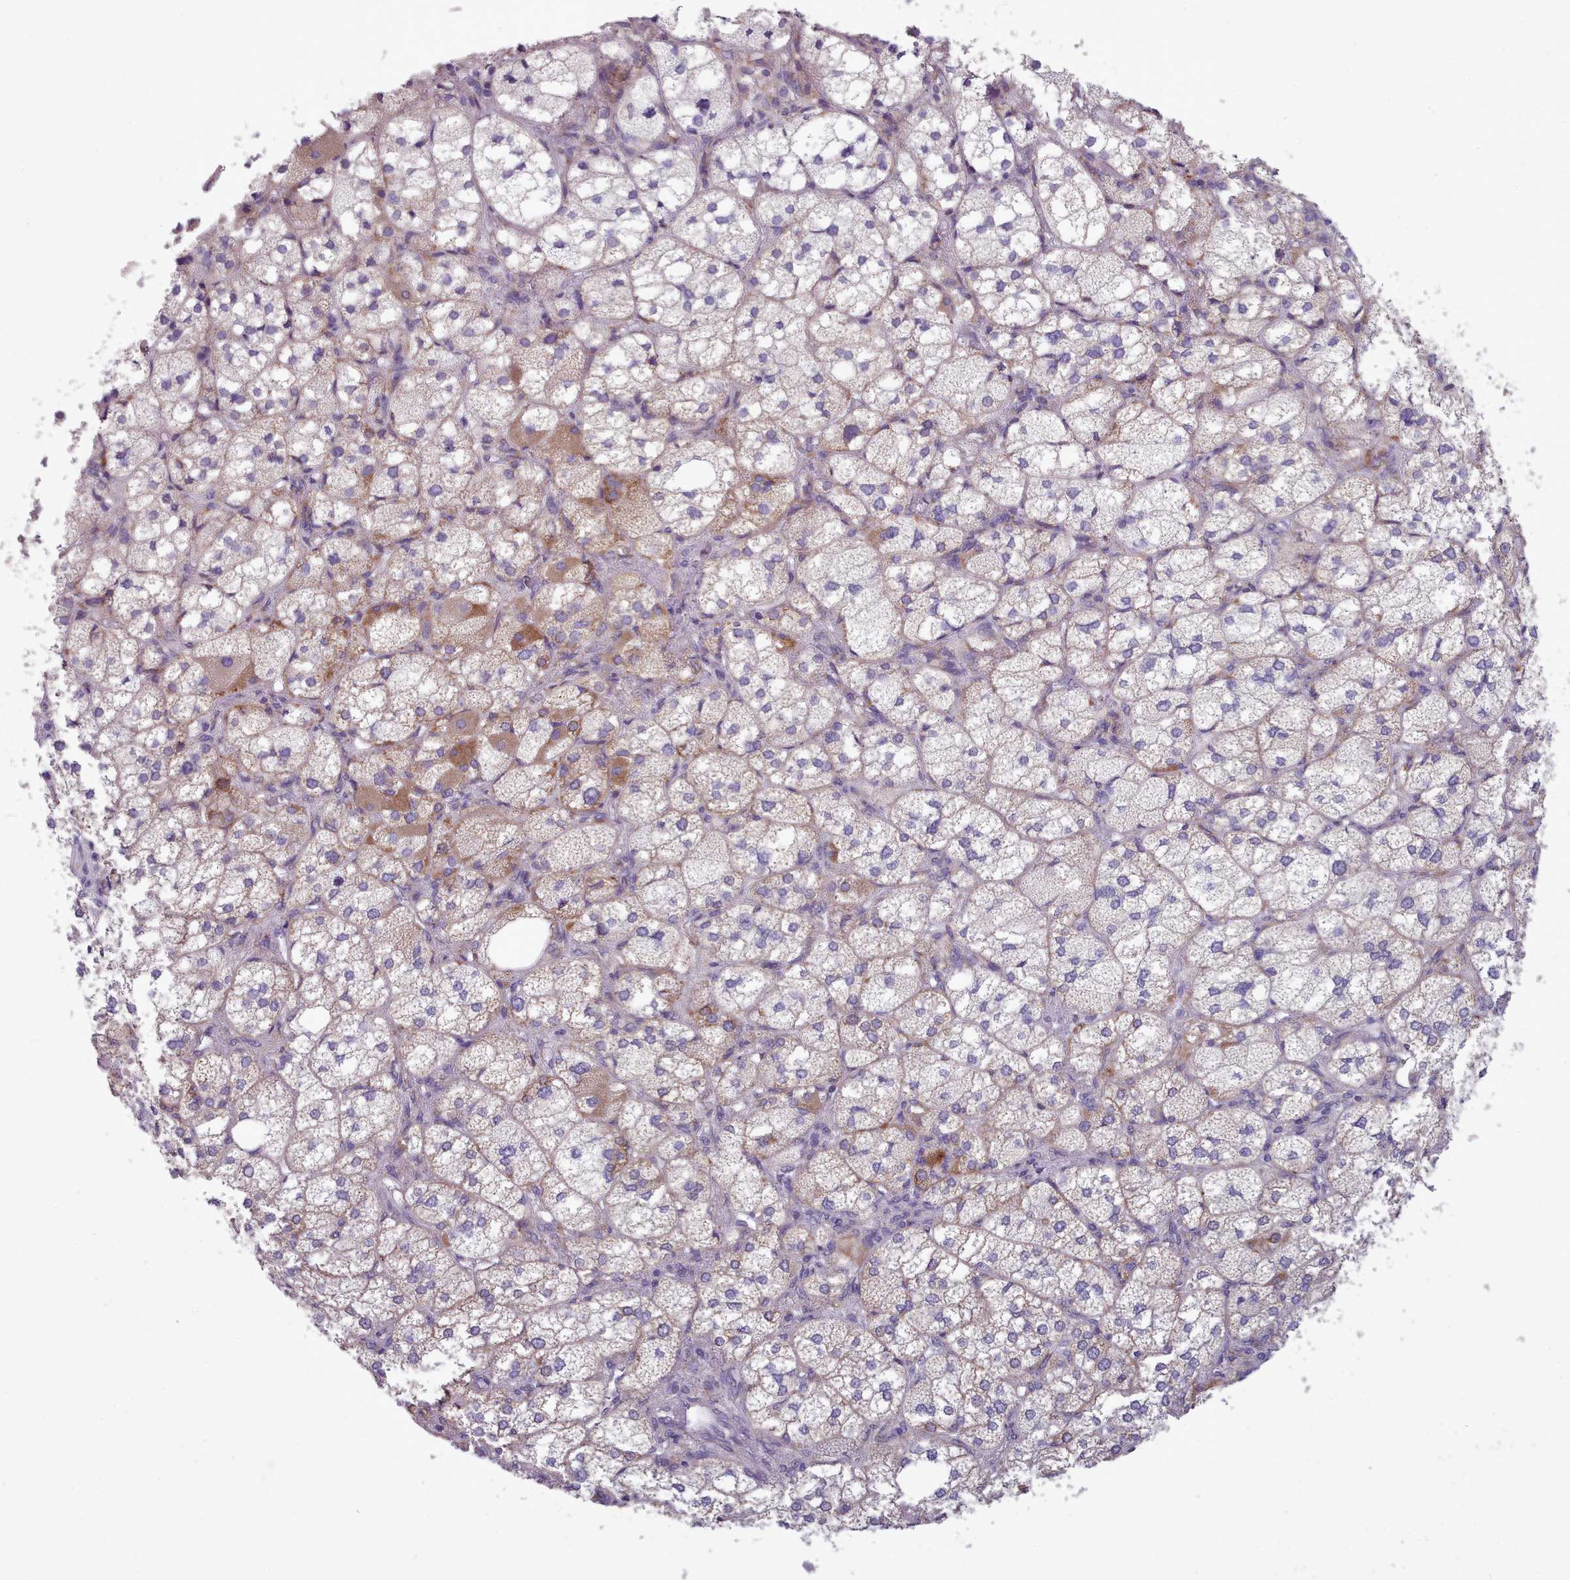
{"staining": {"intensity": "moderate", "quantity": "25%-75%", "location": "cytoplasmic/membranous"}, "tissue": "adrenal gland", "cell_type": "Glandular cells", "image_type": "normal", "snomed": [{"axis": "morphology", "description": "Normal tissue, NOS"}, {"axis": "topography", "description": "Adrenal gland"}], "caption": "Protein expression analysis of normal human adrenal gland reveals moderate cytoplasmic/membranous staining in about 25%-75% of glandular cells. Immunohistochemistry stains the protein of interest in brown and the nuclei are stained blue.", "gene": "FKBP10", "patient": {"sex": "female", "age": 61}}